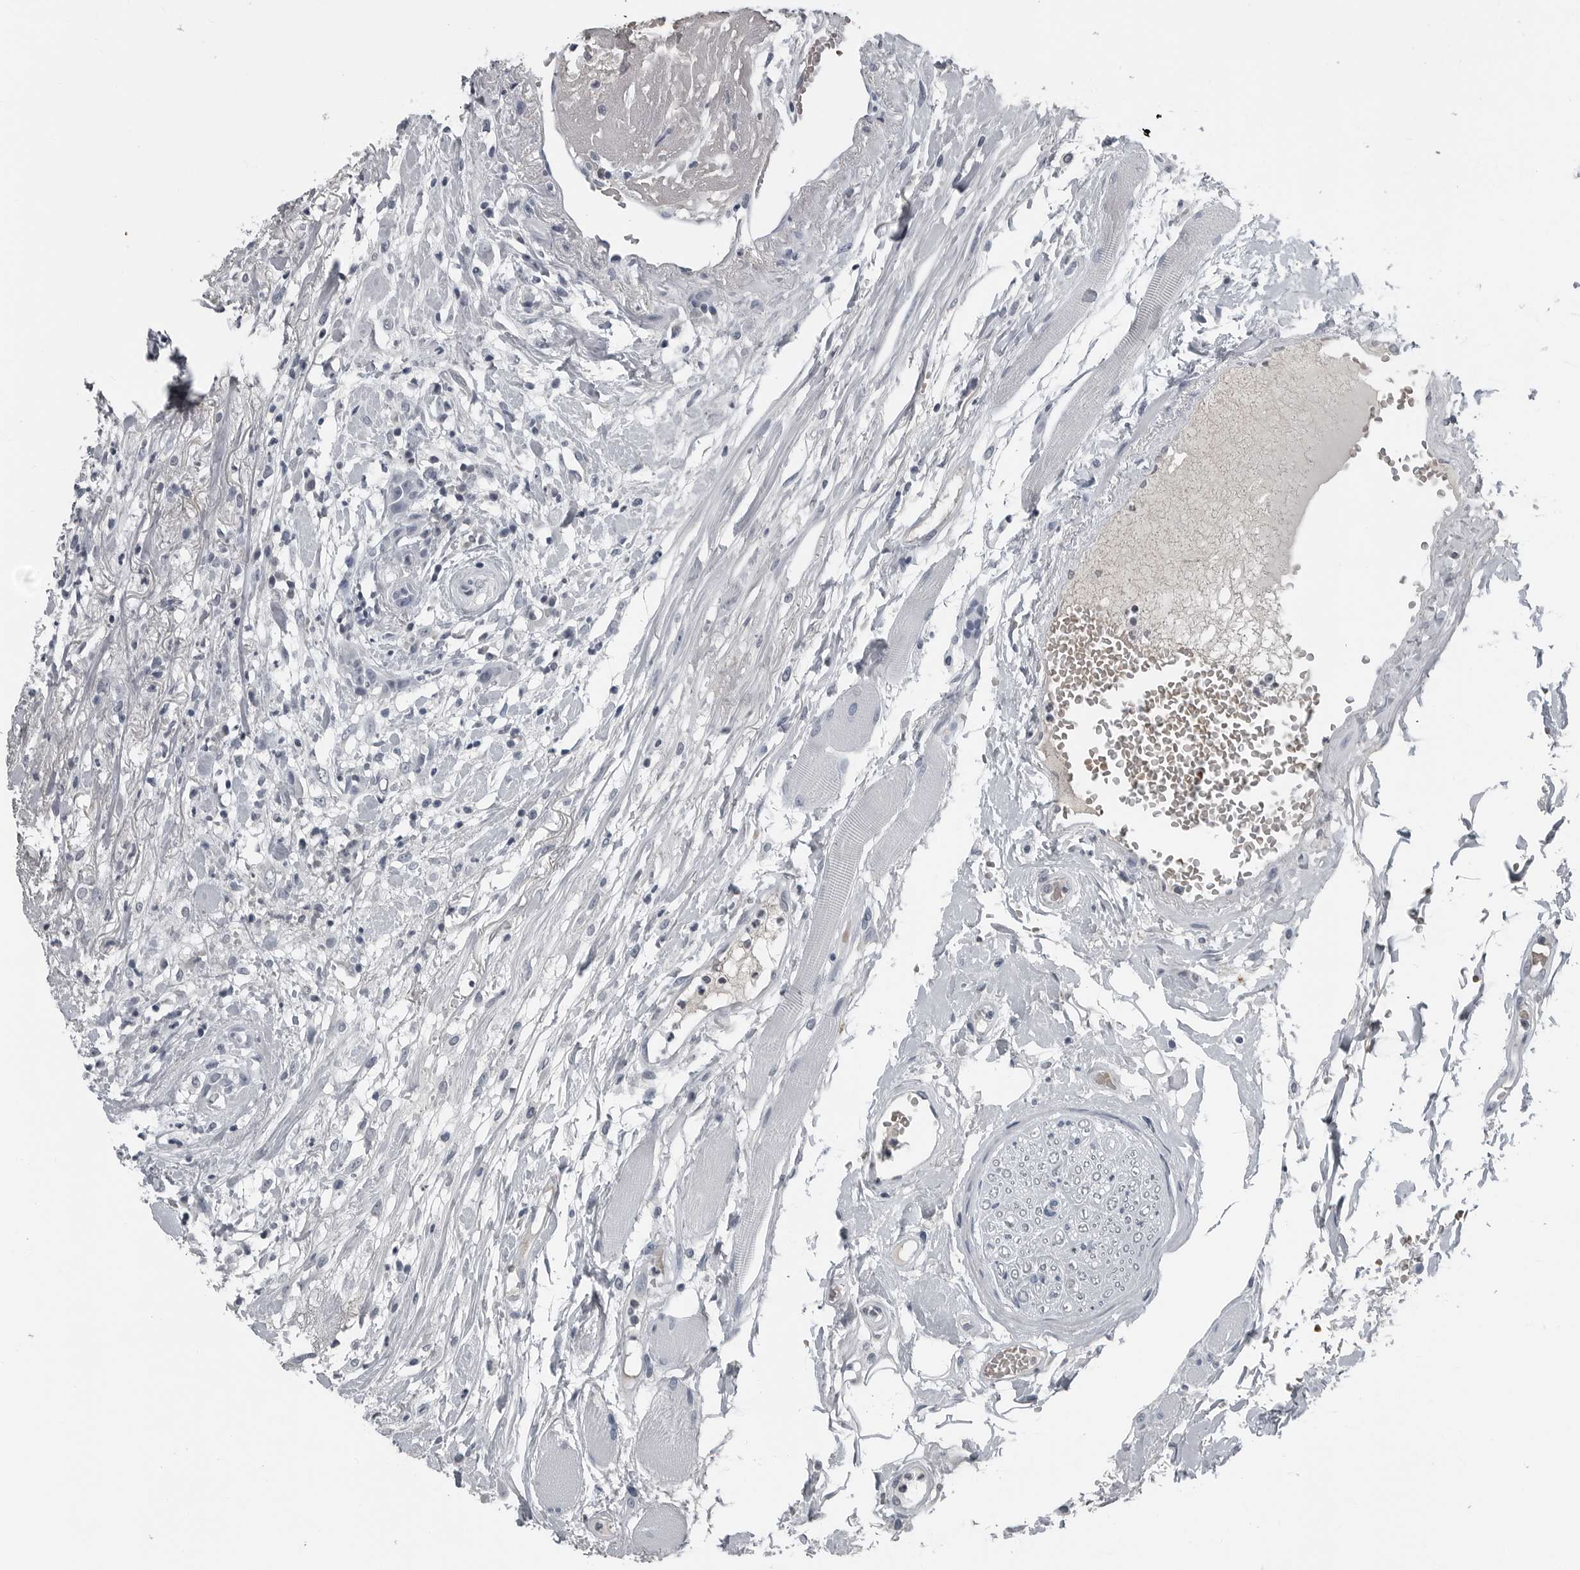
{"staining": {"intensity": "negative", "quantity": "none", "location": "none"}, "tissue": "head and neck cancer", "cell_type": "Tumor cells", "image_type": "cancer", "snomed": [{"axis": "morphology", "description": "Normal tissue, NOS"}, {"axis": "morphology", "description": "Squamous cell carcinoma, NOS"}, {"axis": "topography", "description": "Cartilage tissue"}, {"axis": "topography", "description": "Head-Neck"}], "caption": "Immunohistochemistry (IHC) of human squamous cell carcinoma (head and neck) shows no positivity in tumor cells.", "gene": "SPINK1", "patient": {"sex": "male", "age": 62}}